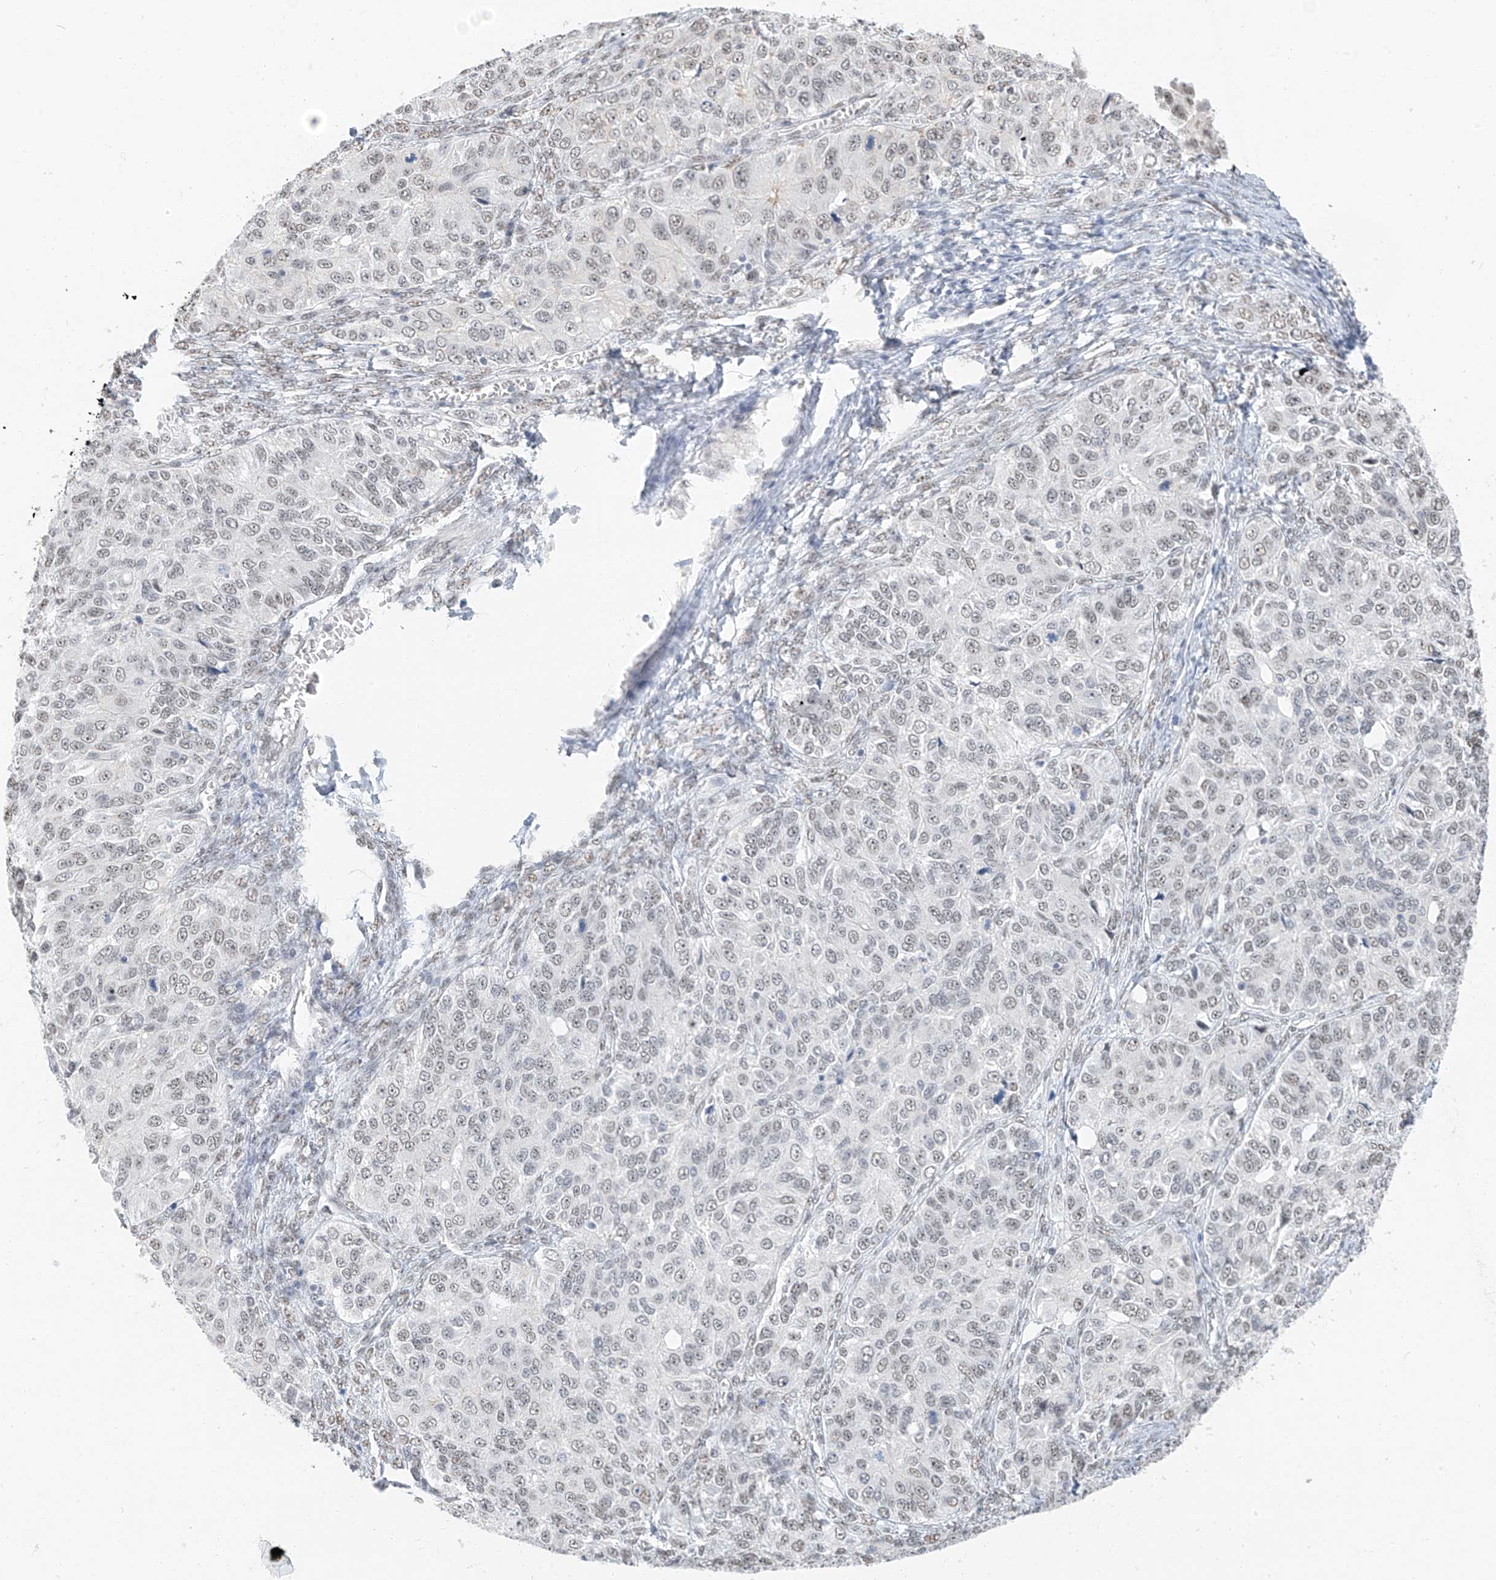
{"staining": {"intensity": "weak", "quantity": "25%-75%", "location": "nuclear"}, "tissue": "ovarian cancer", "cell_type": "Tumor cells", "image_type": "cancer", "snomed": [{"axis": "morphology", "description": "Carcinoma, endometroid"}, {"axis": "topography", "description": "Ovary"}], "caption": "Immunohistochemistry (IHC) photomicrograph of human ovarian cancer stained for a protein (brown), which exhibits low levels of weak nuclear expression in approximately 25%-75% of tumor cells.", "gene": "PGC", "patient": {"sex": "female", "age": 51}}